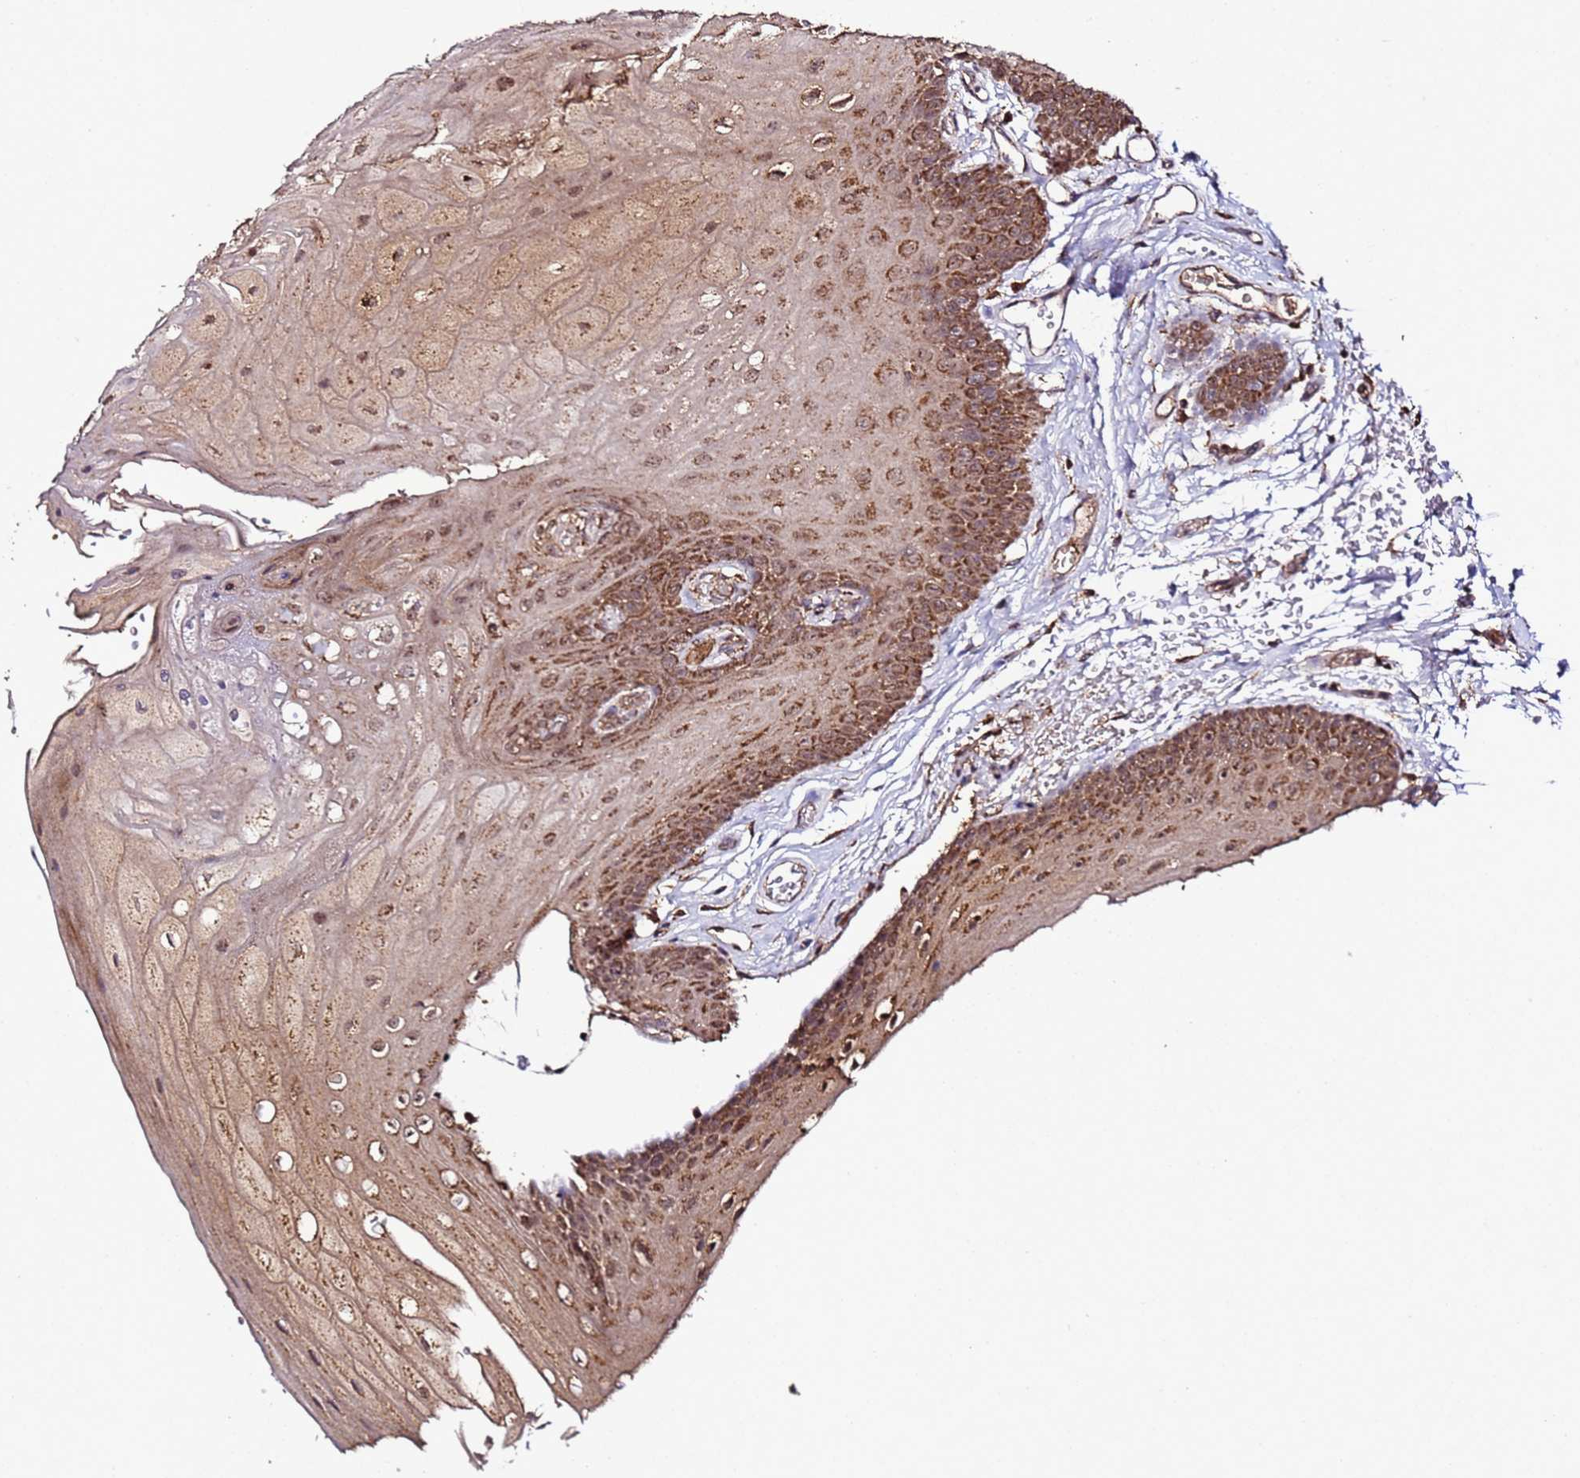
{"staining": {"intensity": "moderate", "quantity": ">75%", "location": "cytoplasmic/membranous"}, "tissue": "oral mucosa", "cell_type": "Squamous epithelial cells", "image_type": "normal", "snomed": [{"axis": "morphology", "description": "Normal tissue, NOS"}, {"axis": "morphology", "description": "Squamous cell carcinoma, NOS"}, {"axis": "topography", "description": "Oral tissue"}, {"axis": "topography", "description": "Head-Neck"}], "caption": "DAB immunohistochemical staining of benign oral mucosa demonstrates moderate cytoplasmic/membranous protein expression in approximately >75% of squamous epithelial cells. (DAB IHC, brown staining for protein, blue staining for nuclei).", "gene": "HSPBAP1", "patient": {"sex": "female", "age": 81}}